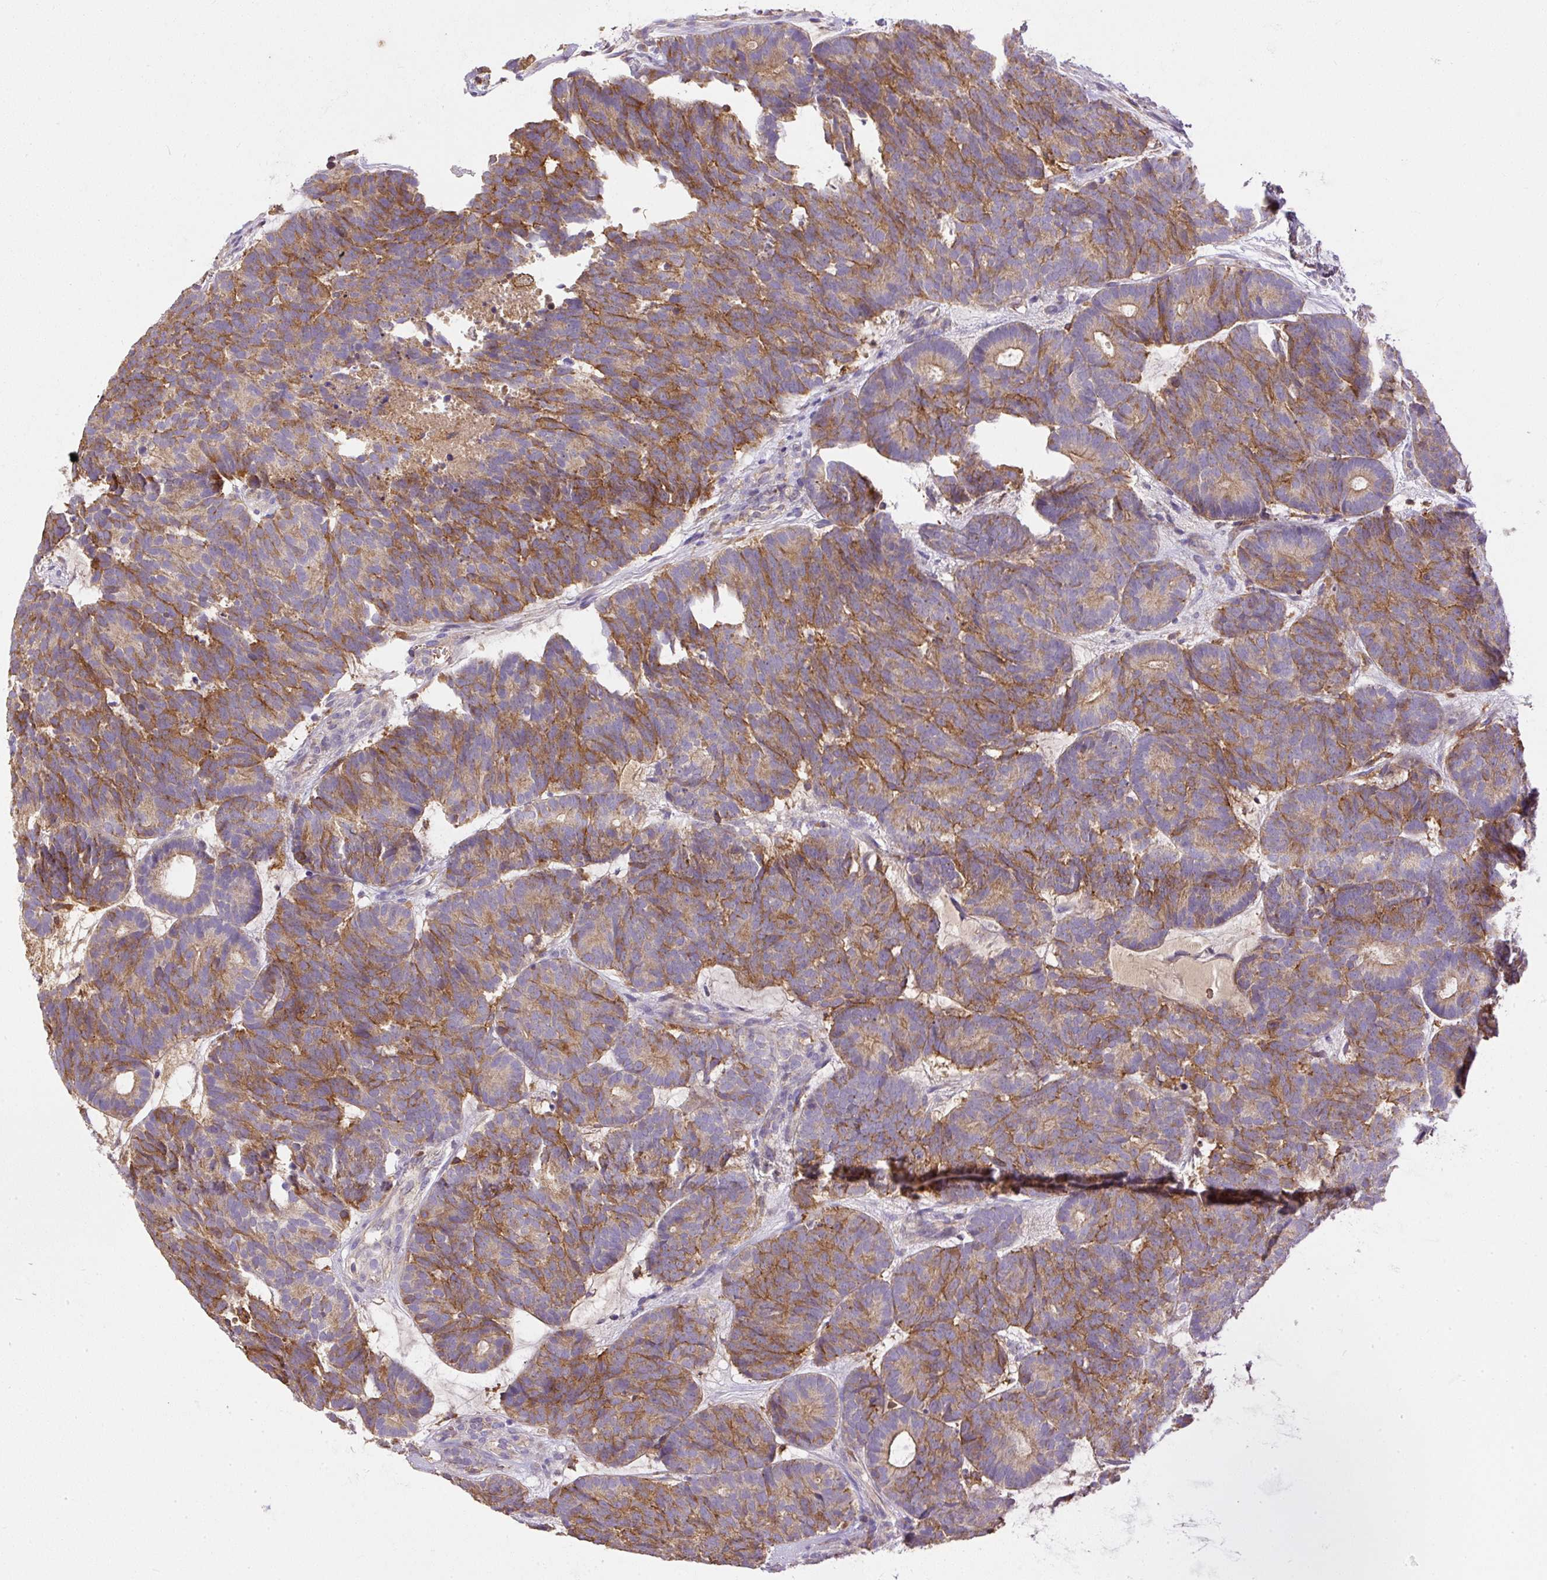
{"staining": {"intensity": "moderate", "quantity": ">75%", "location": "cytoplasmic/membranous"}, "tissue": "head and neck cancer", "cell_type": "Tumor cells", "image_type": "cancer", "snomed": [{"axis": "morphology", "description": "Adenocarcinoma, NOS"}, {"axis": "topography", "description": "Head-Neck"}], "caption": "About >75% of tumor cells in human adenocarcinoma (head and neck) reveal moderate cytoplasmic/membranous protein positivity as visualized by brown immunohistochemical staining.", "gene": "DAPK1", "patient": {"sex": "female", "age": 81}}